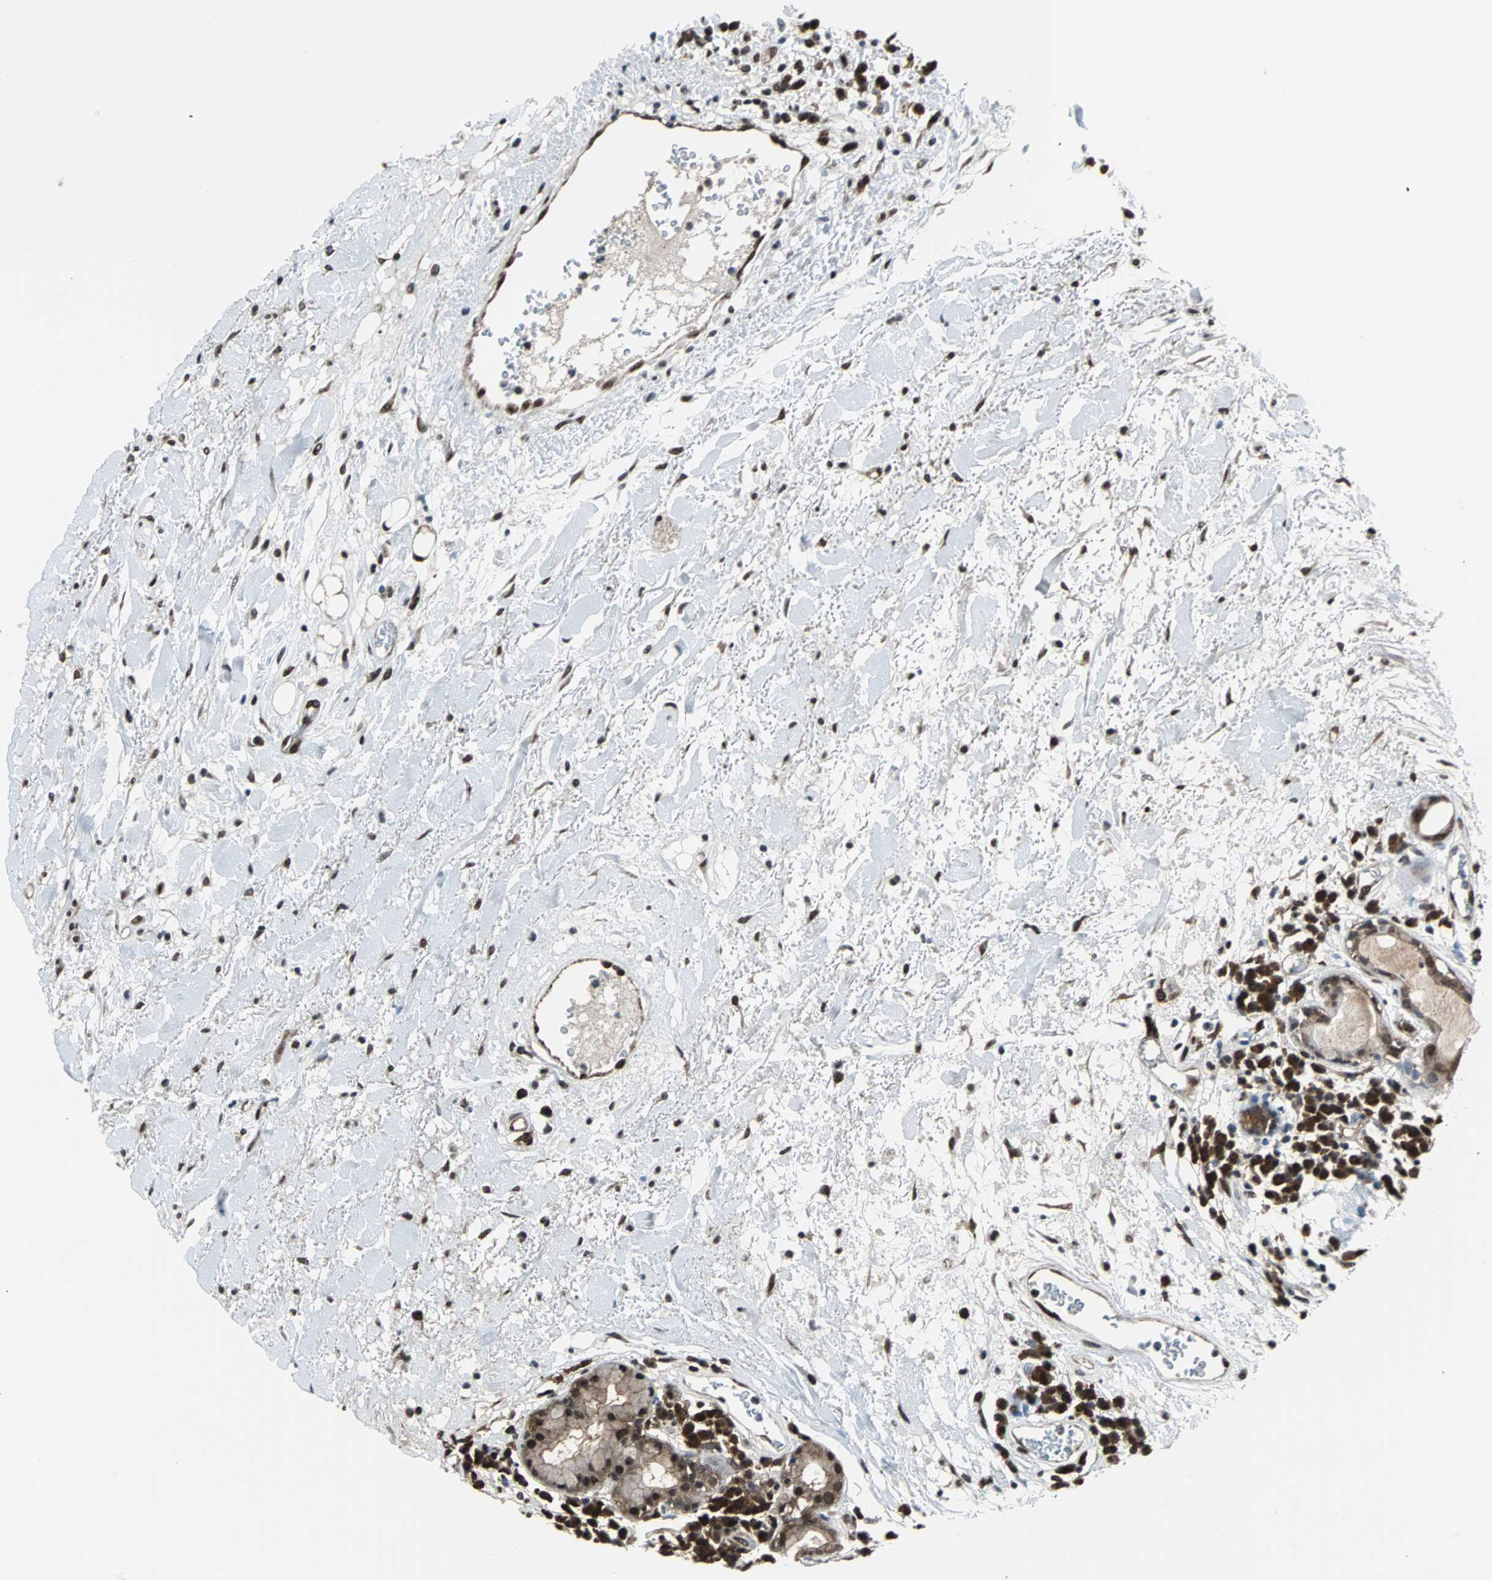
{"staining": {"intensity": "strong", "quantity": ">75%", "location": "cytoplasmic/membranous,nuclear"}, "tissue": "head and neck cancer", "cell_type": "Tumor cells", "image_type": "cancer", "snomed": [{"axis": "morphology", "description": "Squamous cell carcinoma, NOS"}, {"axis": "topography", "description": "Head-Neck"}], "caption": "This image shows IHC staining of head and neck cancer (squamous cell carcinoma), with high strong cytoplasmic/membranous and nuclear staining in approximately >75% of tumor cells.", "gene": "VCP", "patient": {"sex": "male", "age": 62}}